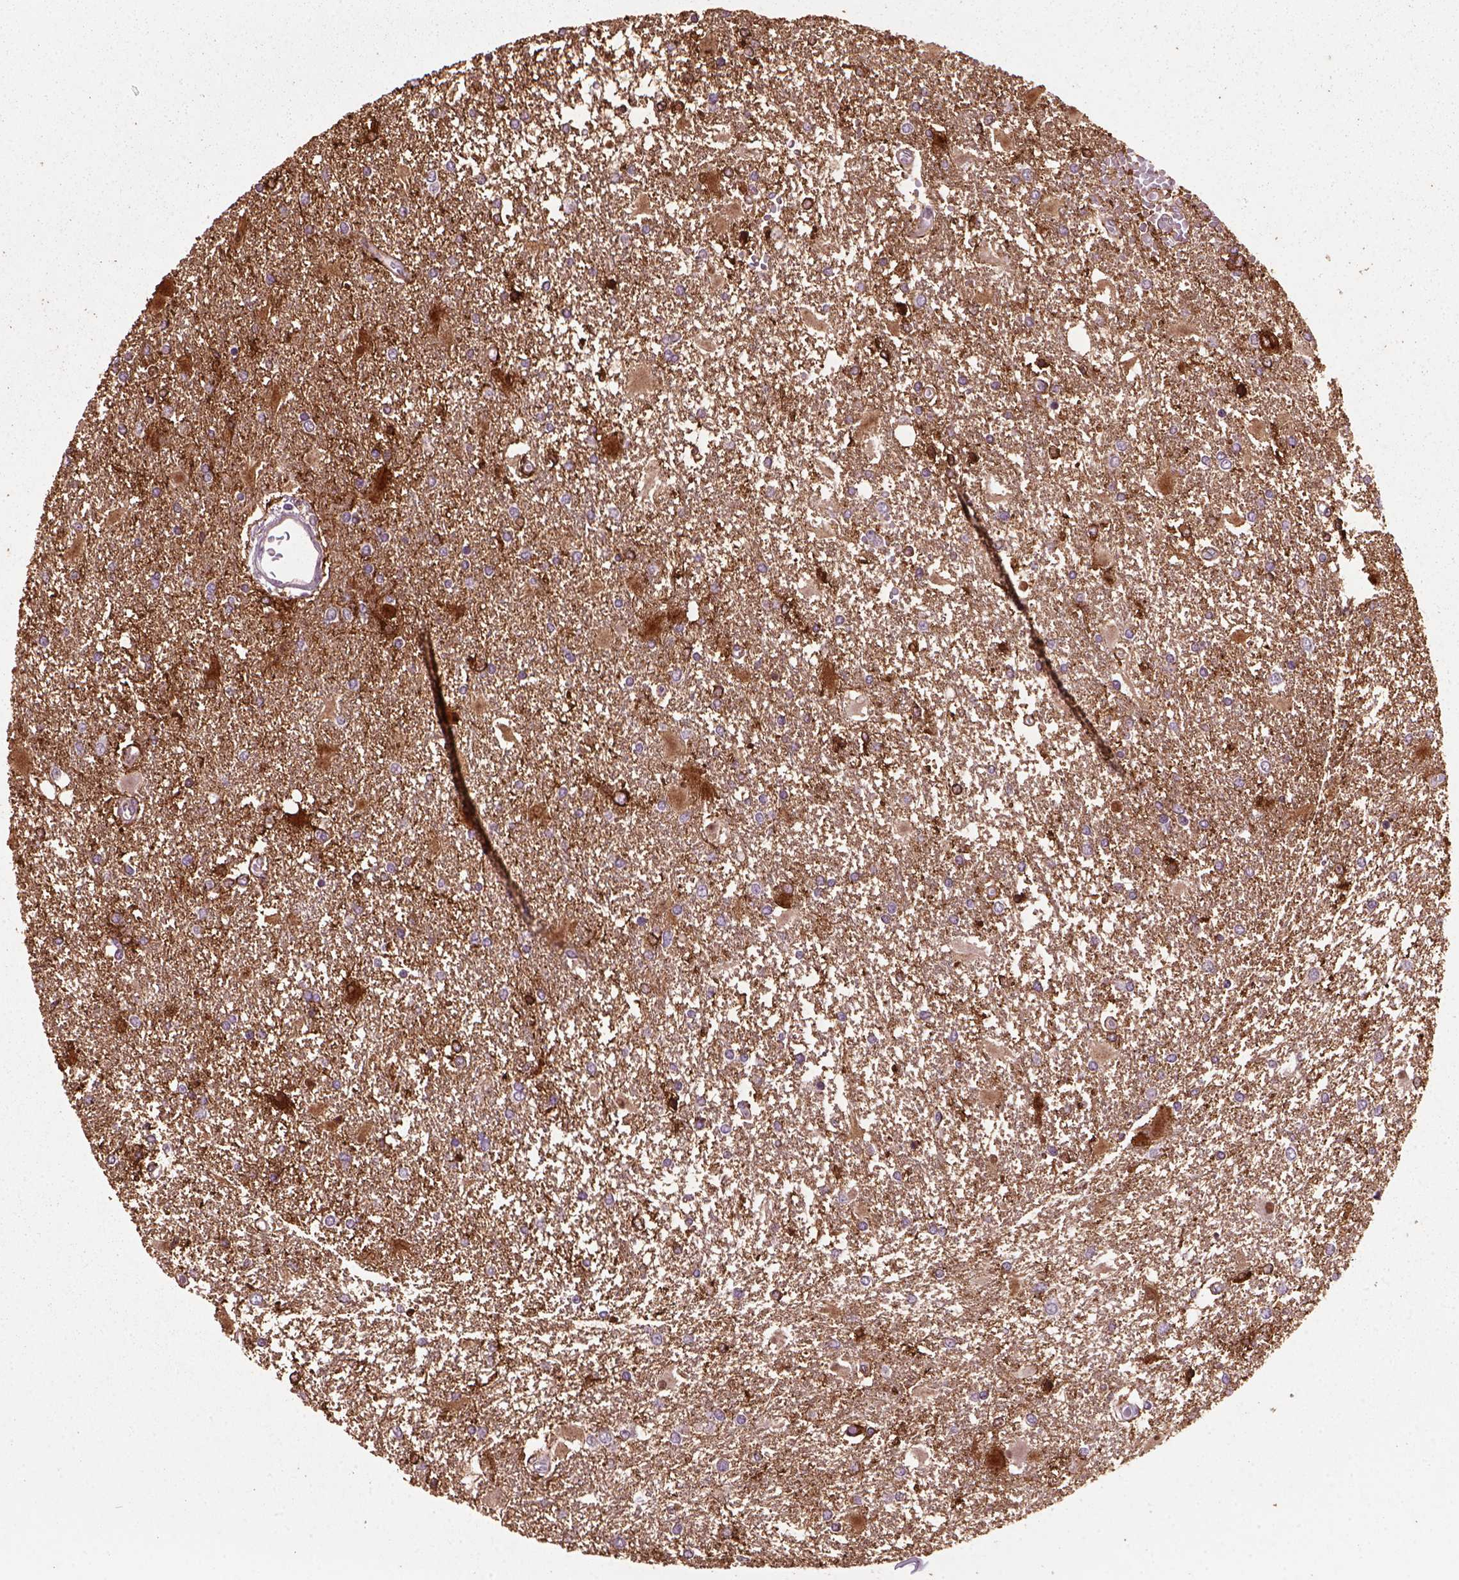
{"staining": {"intensity": "strong", "quantity": "<25%", "location": "cytoplasmic/membranous"}, "tissue": "glioma", "cell_type": "Tumor cells", "image_type": "cancer", "snomed": [{"axis": "morphology", "description": "Glioma, malignant, High grade"}, {"axis": "topography", "description": "Cerebral cortex"}], "caption": "Glioma stained for a protein (brown) exhibits strong cytoplasmic/membranous positive positivity in approximately <25% of tumor cells.", "gene": "MARCKS", "patient": {"sex": "male", "age": 79}}